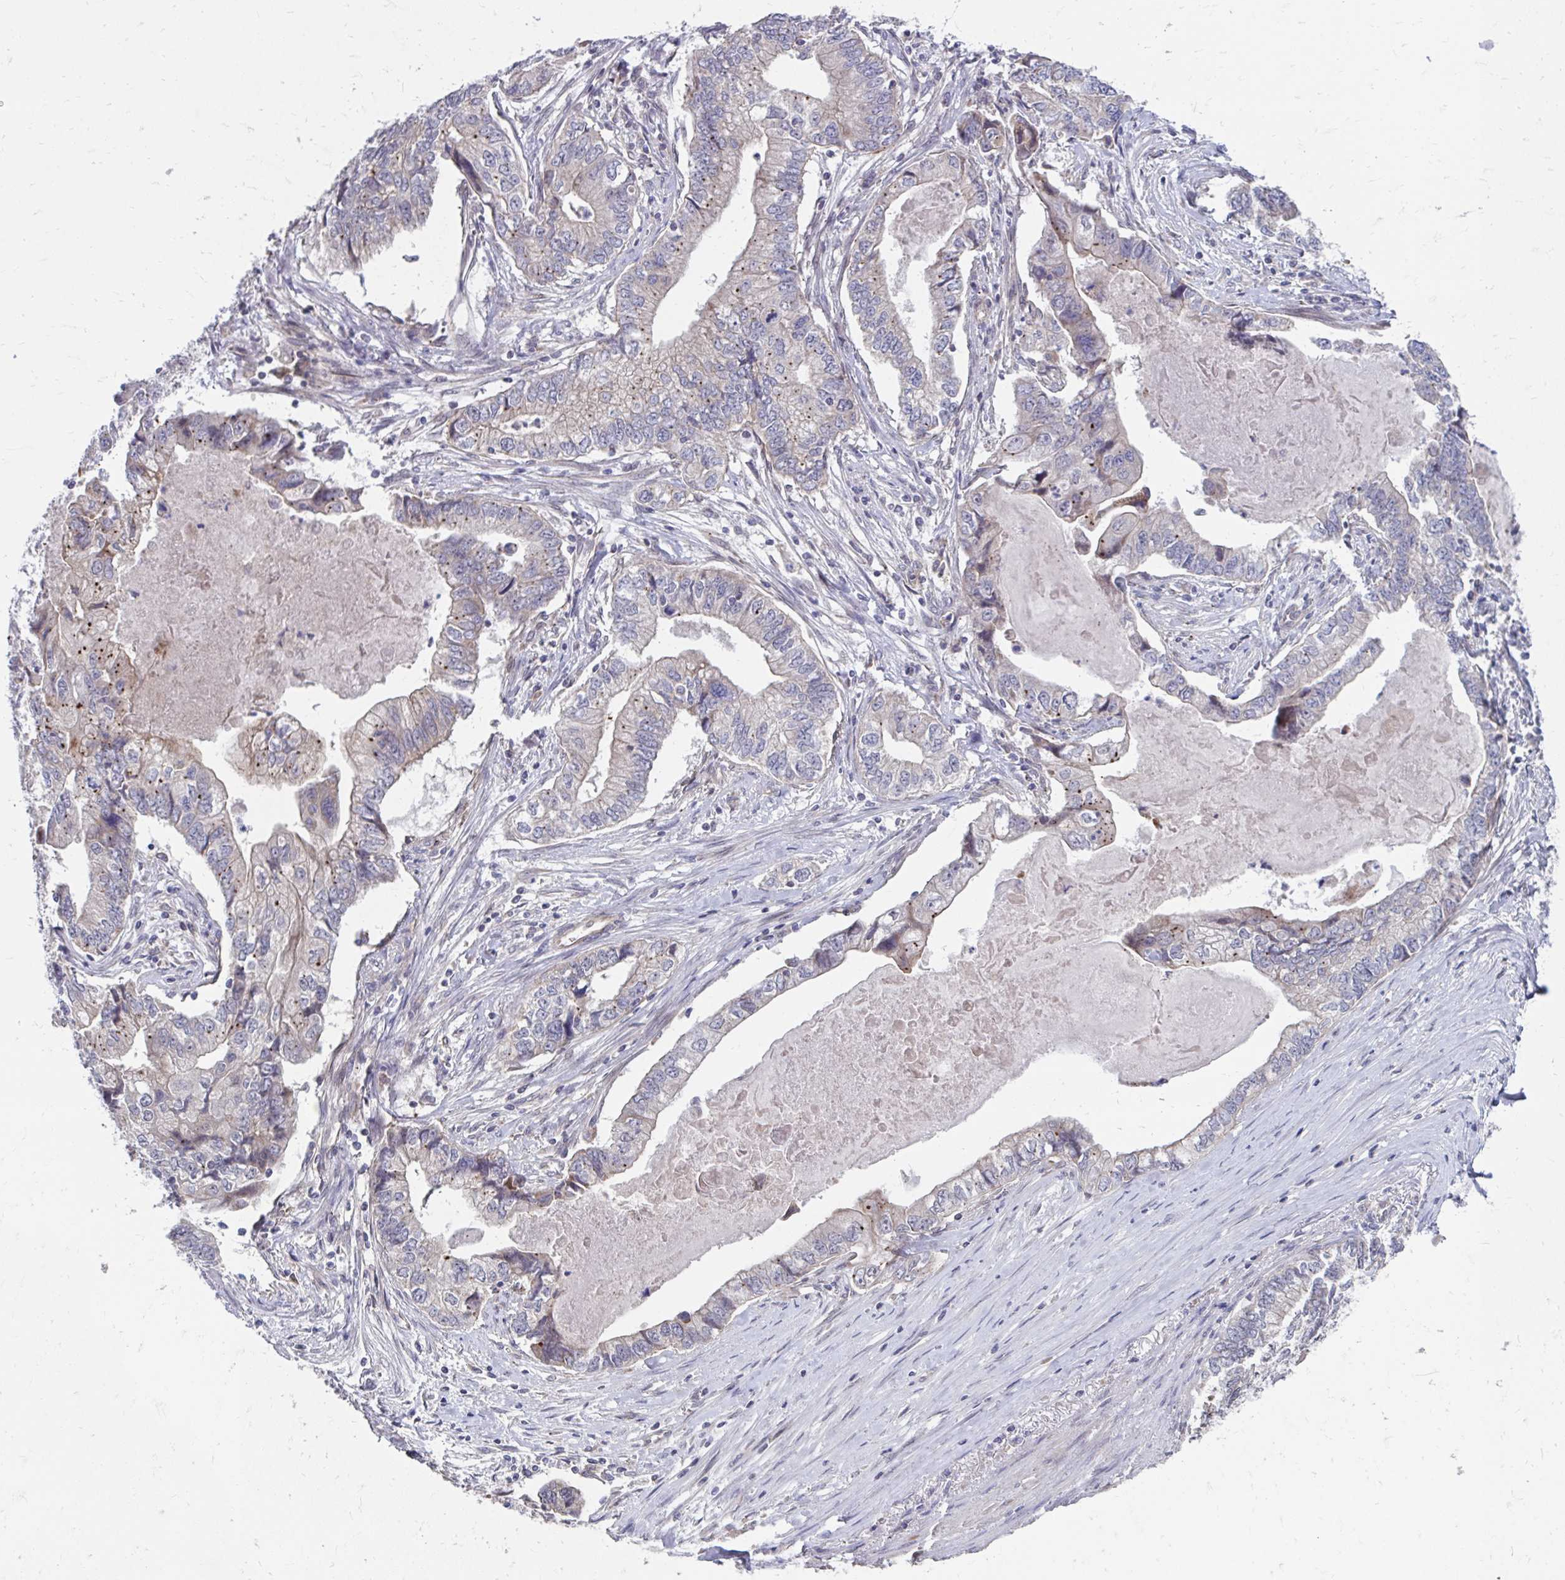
{"staining": {"intensity": "weak", "quantity": "<25%", "location": "cytoplasmic/membranous"}, "tissue": "stomach cancer", "cell_type": "Tumor cells", "image_type": "cancer", "snomed": [{"axis": "morphology", "description": "Adenocarcinoma, NOS"}, {"axis": "topography", "description": "Pancreas"}, {"axis": "topography", "description": "Stomach, upper"}], "caption": "The IHC micrograph has no significant expression in tumor cells of stomach cancer (adenocarcinoma) tissue.", "gene": "ITPR2", "patient": {"sex": "male", "age": 77}}